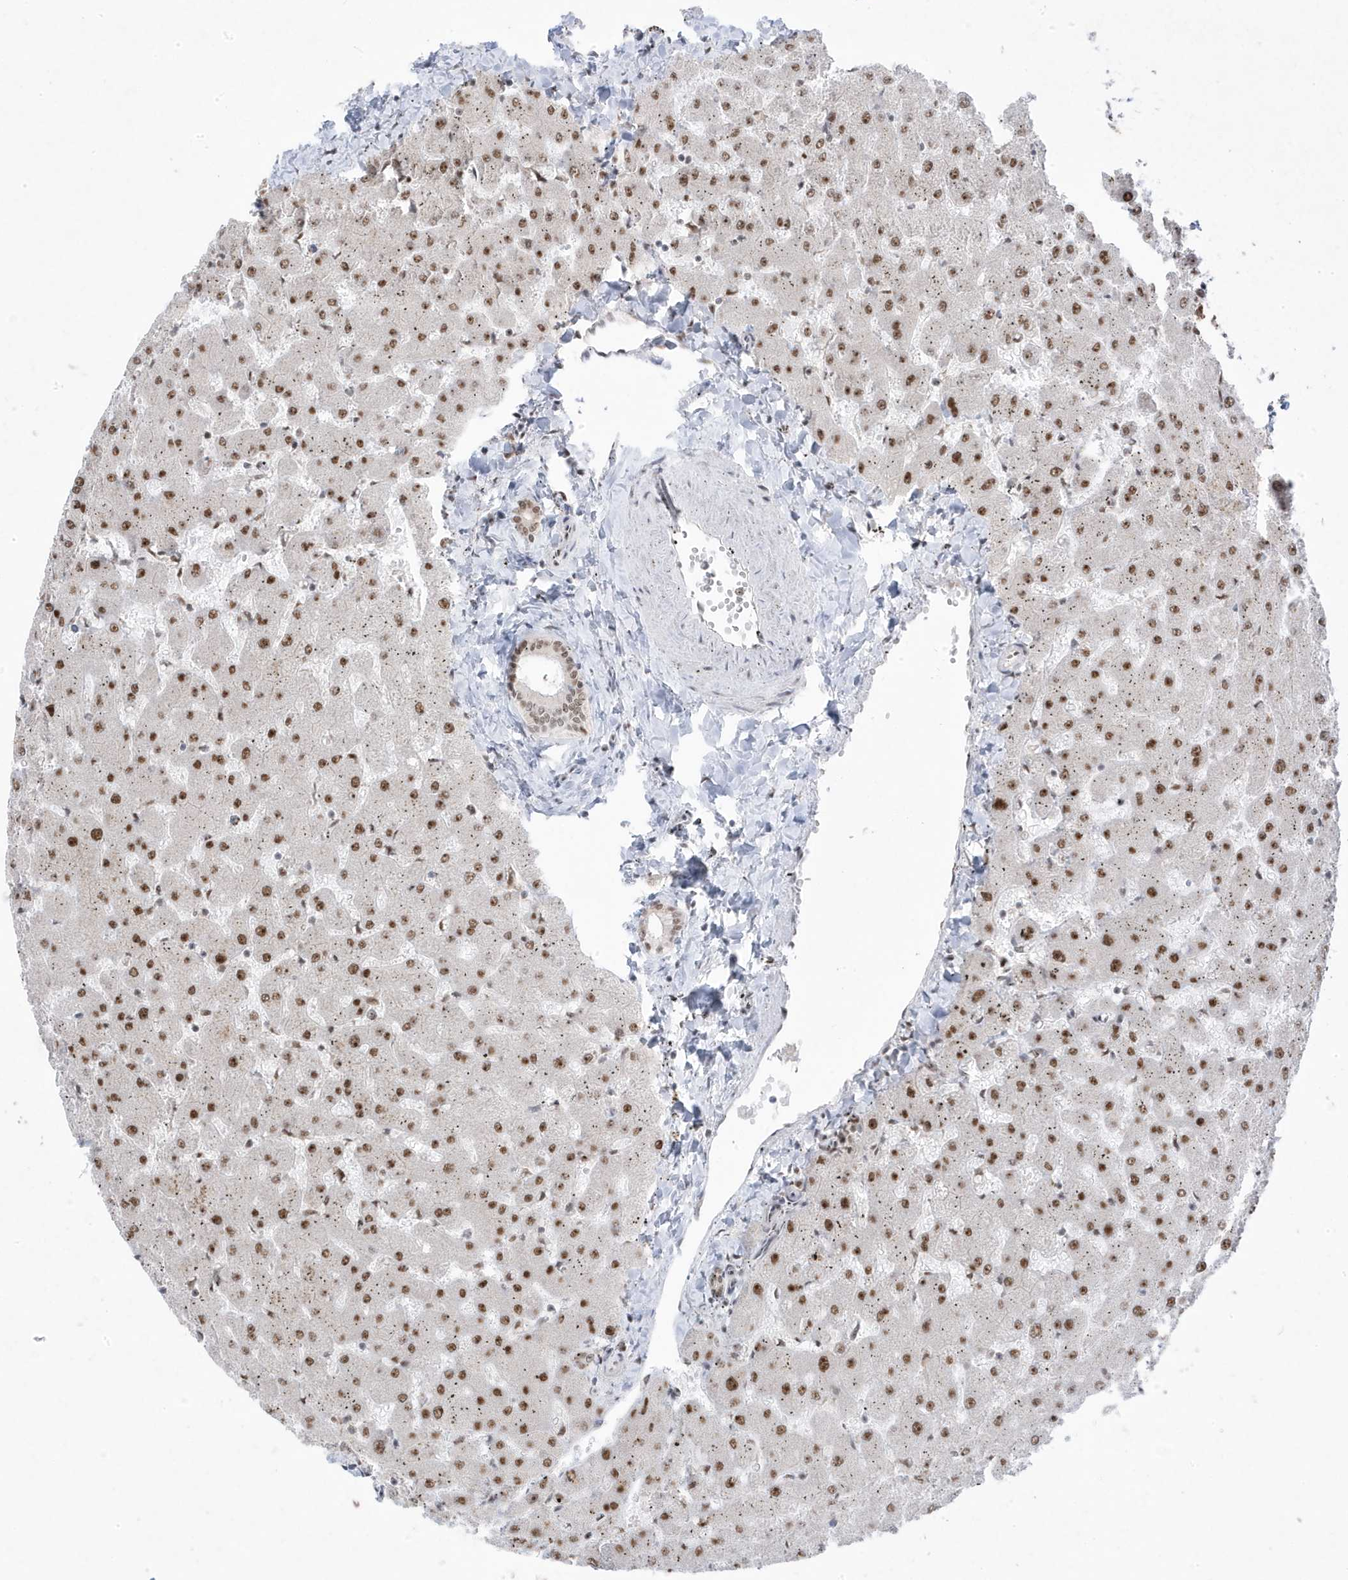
{"staining": {"intensity": "moderate", "quantity": ">75%", "location": "nuclear"}, "tissue": "liver", "cell_type": "Cholangiocytes", "image_type": "normal", "snomed": [{"axis": "morphology", "description": "Normal tissue, NOS"}, {"axis": "topography", "description": "Liver"}], "caption": "This histopathology image displays immunohistochemistry (IHC) staining of normal human liver, with medium moderate nuclear positivity in approximately >75% of cholangiocytes.", "gene": "MTREX", "patient": {"sex": "female", "age": 63}}